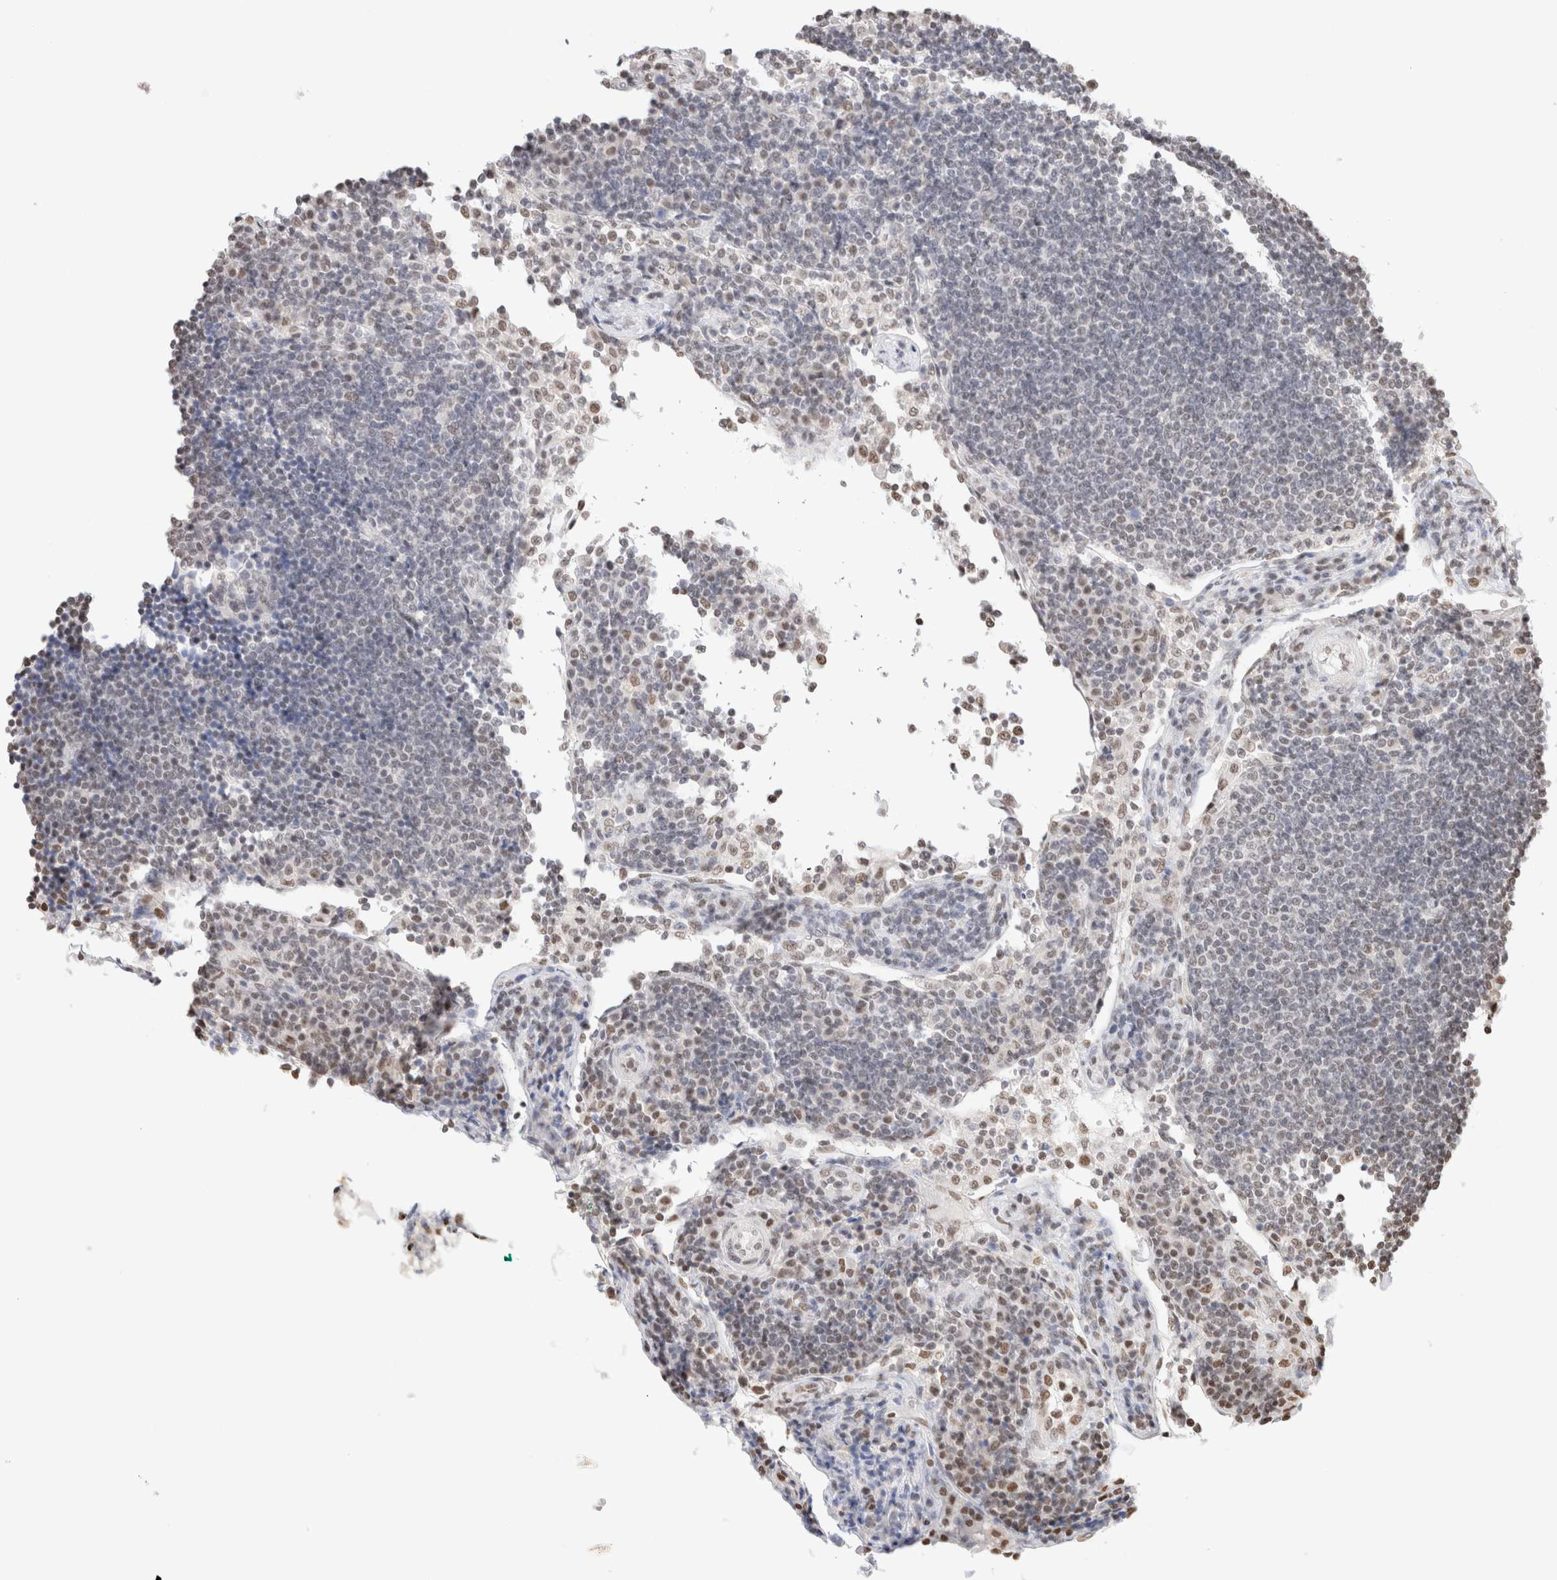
{"staining": {"intensity": "negative", "quantity": "none", "location": "none"}, "tissue": "lymph node", "cell_type": "Germinal center cells", "image_type": "normal", "snomed": [{"axis": "morphology", "description": "Normal tissue, NOS"}, {"axis": "topography", "description": "Lymph node"}], "caption": "This is an IHC image of benign lymph node. There is no expression in germinal center cells.", "gene": "SUPT3H", "patient": {"sex": "female", "age": 53}}